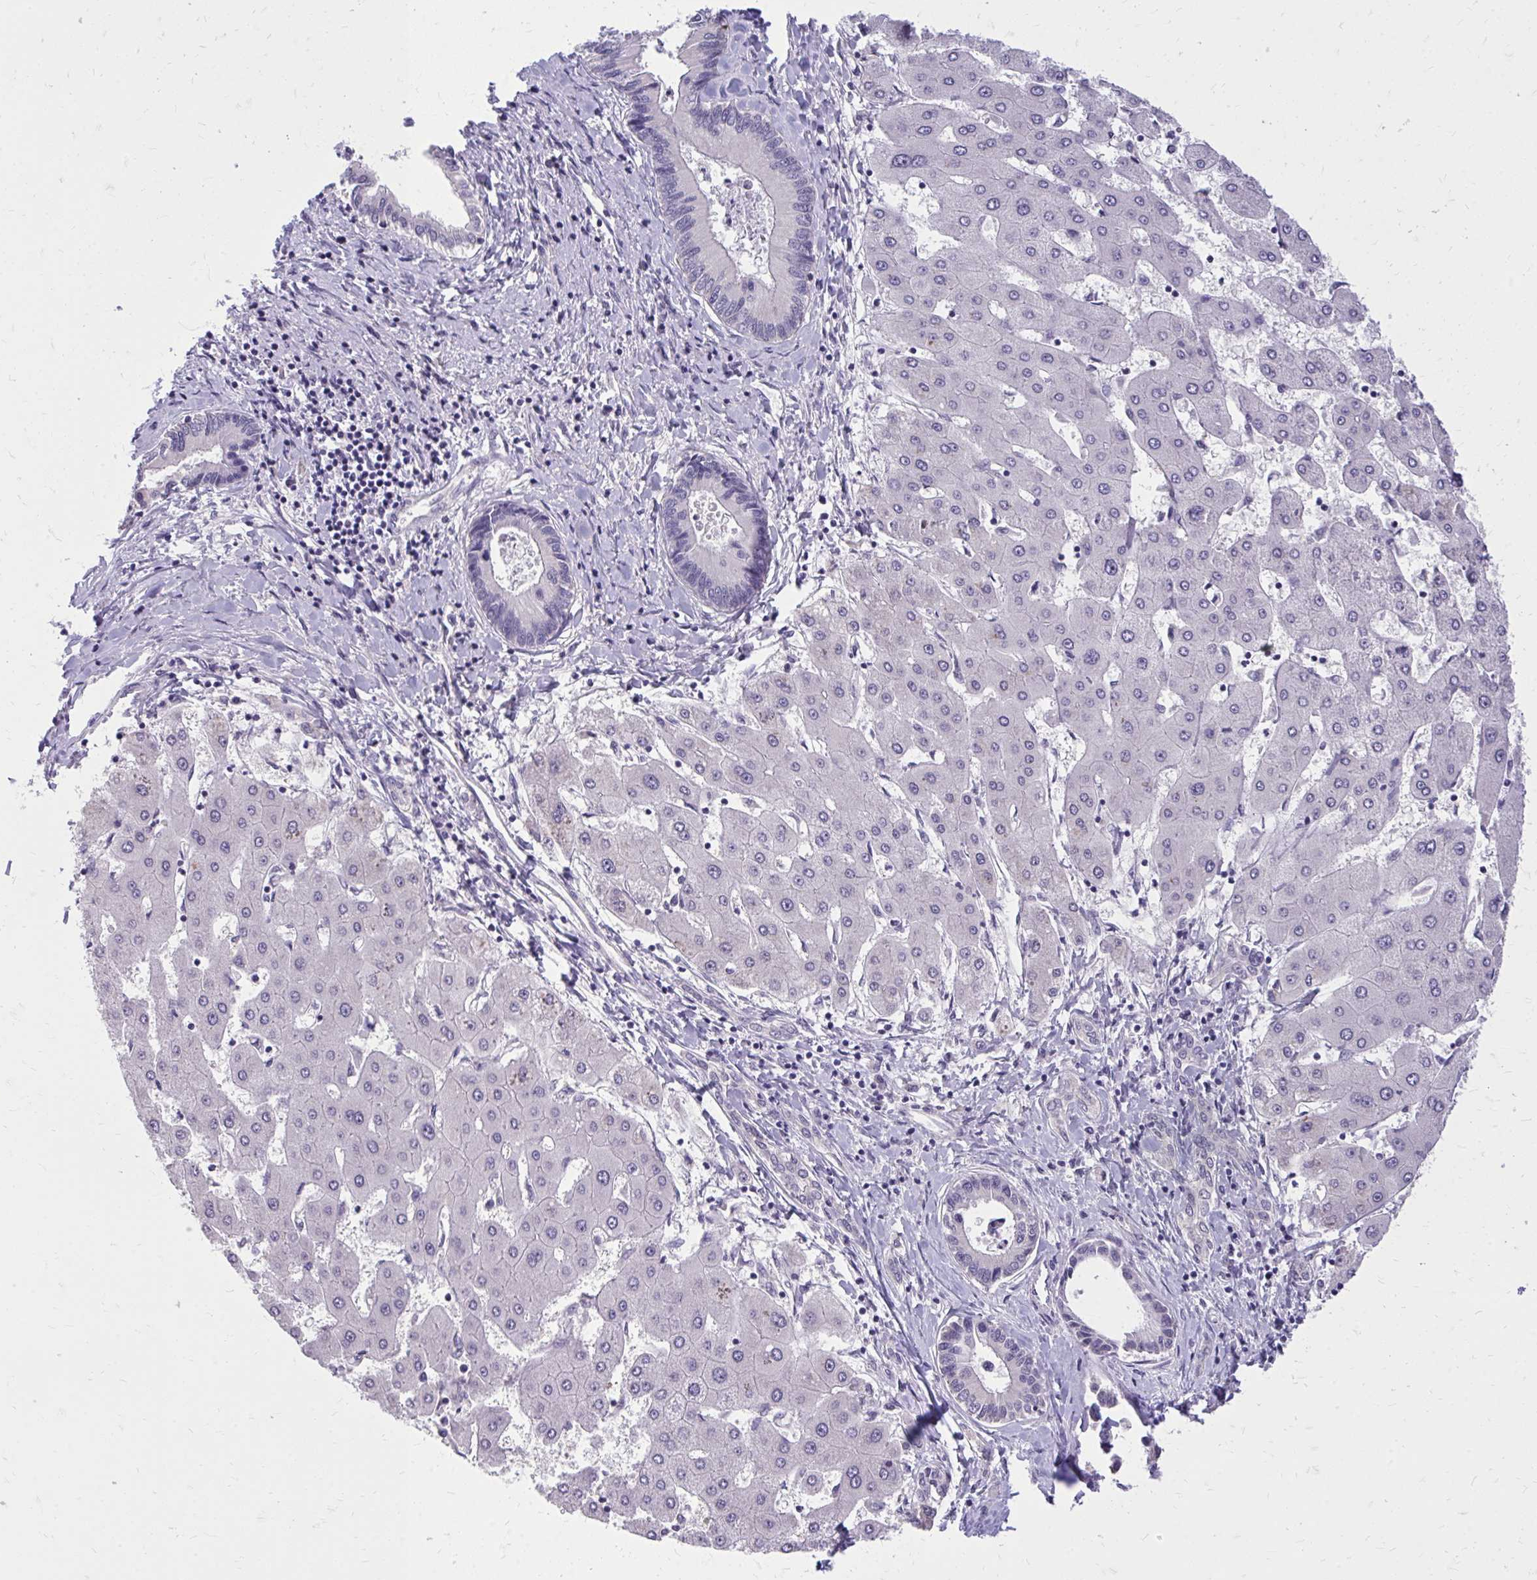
{"staining": {"intensity": "negative", "quantity": "none", "location": "none"}, "tissue": "liver cancer", "cell_type": "Tumor cells", "image_type": "cancer", "snomed": [{"axis": "morphology", "description": "Cholangiocarcinoma"}, {"axis": "topography", "description": "Liver"}], "caption": "Tumor cells are negative for protein expression in human cholangiocarcinoma (liver).", "gene": "AKAP5", "patient": {"sex": "male", "age": 66}}